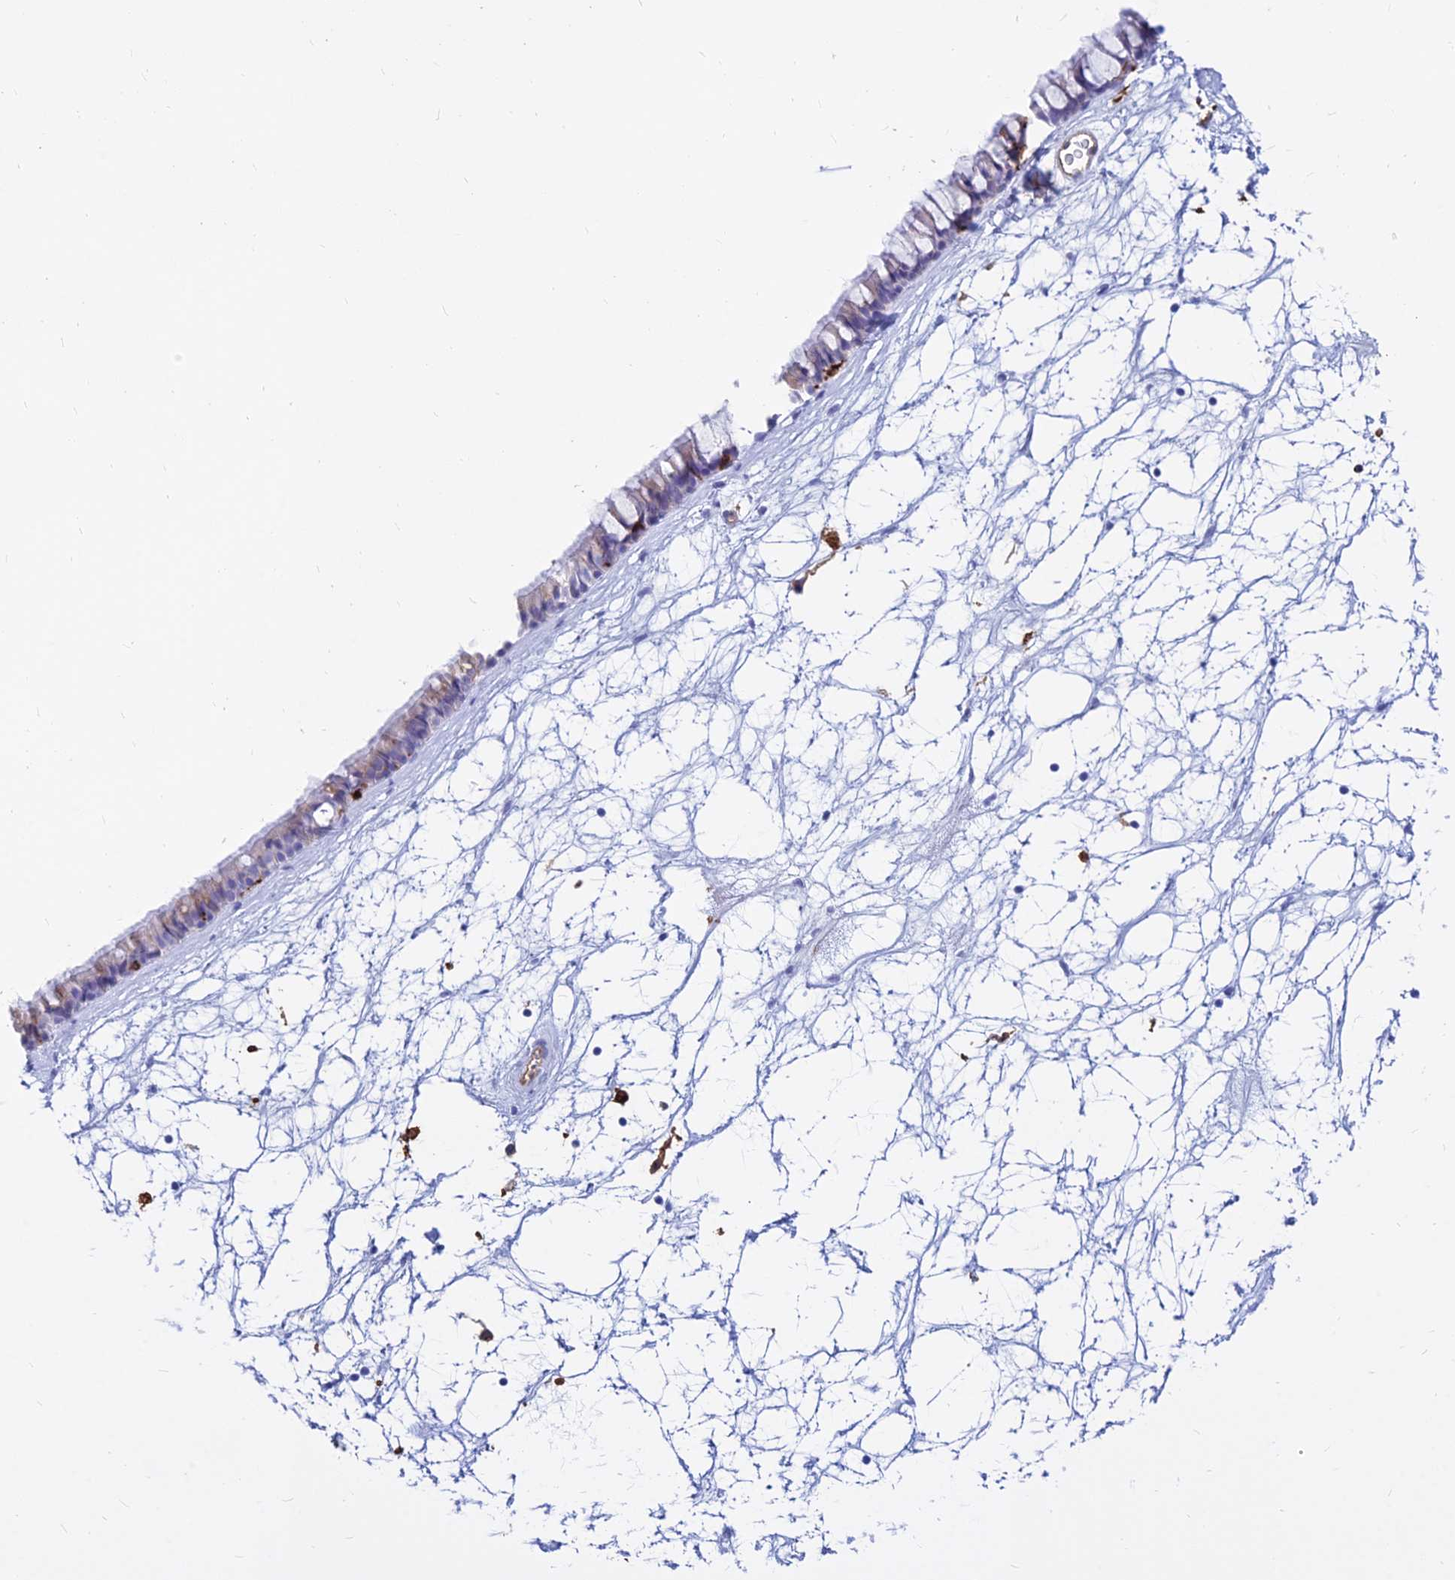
{"staining": {"intensity": "weak", "quantity": "25%-75%", "location": "cytoplasmic/membranous"}, "tissue": "nasopharynx", "cell_type": "Respiratory epithelial cells", "image_type": "normal", "snomed": [{"axis": "morphology", "description": "Normal tissue, NOS"}, {"axis": "topography", "description": "Nasopharynx"}], "caption": "Weak cytoplasmic/membranous positivity is appreciated in approximately 25%-75% of respiratory epithelial cells in benign nasopharynx.", "gene": "HLA", "patient": {"sex": "male", "age": 64}}